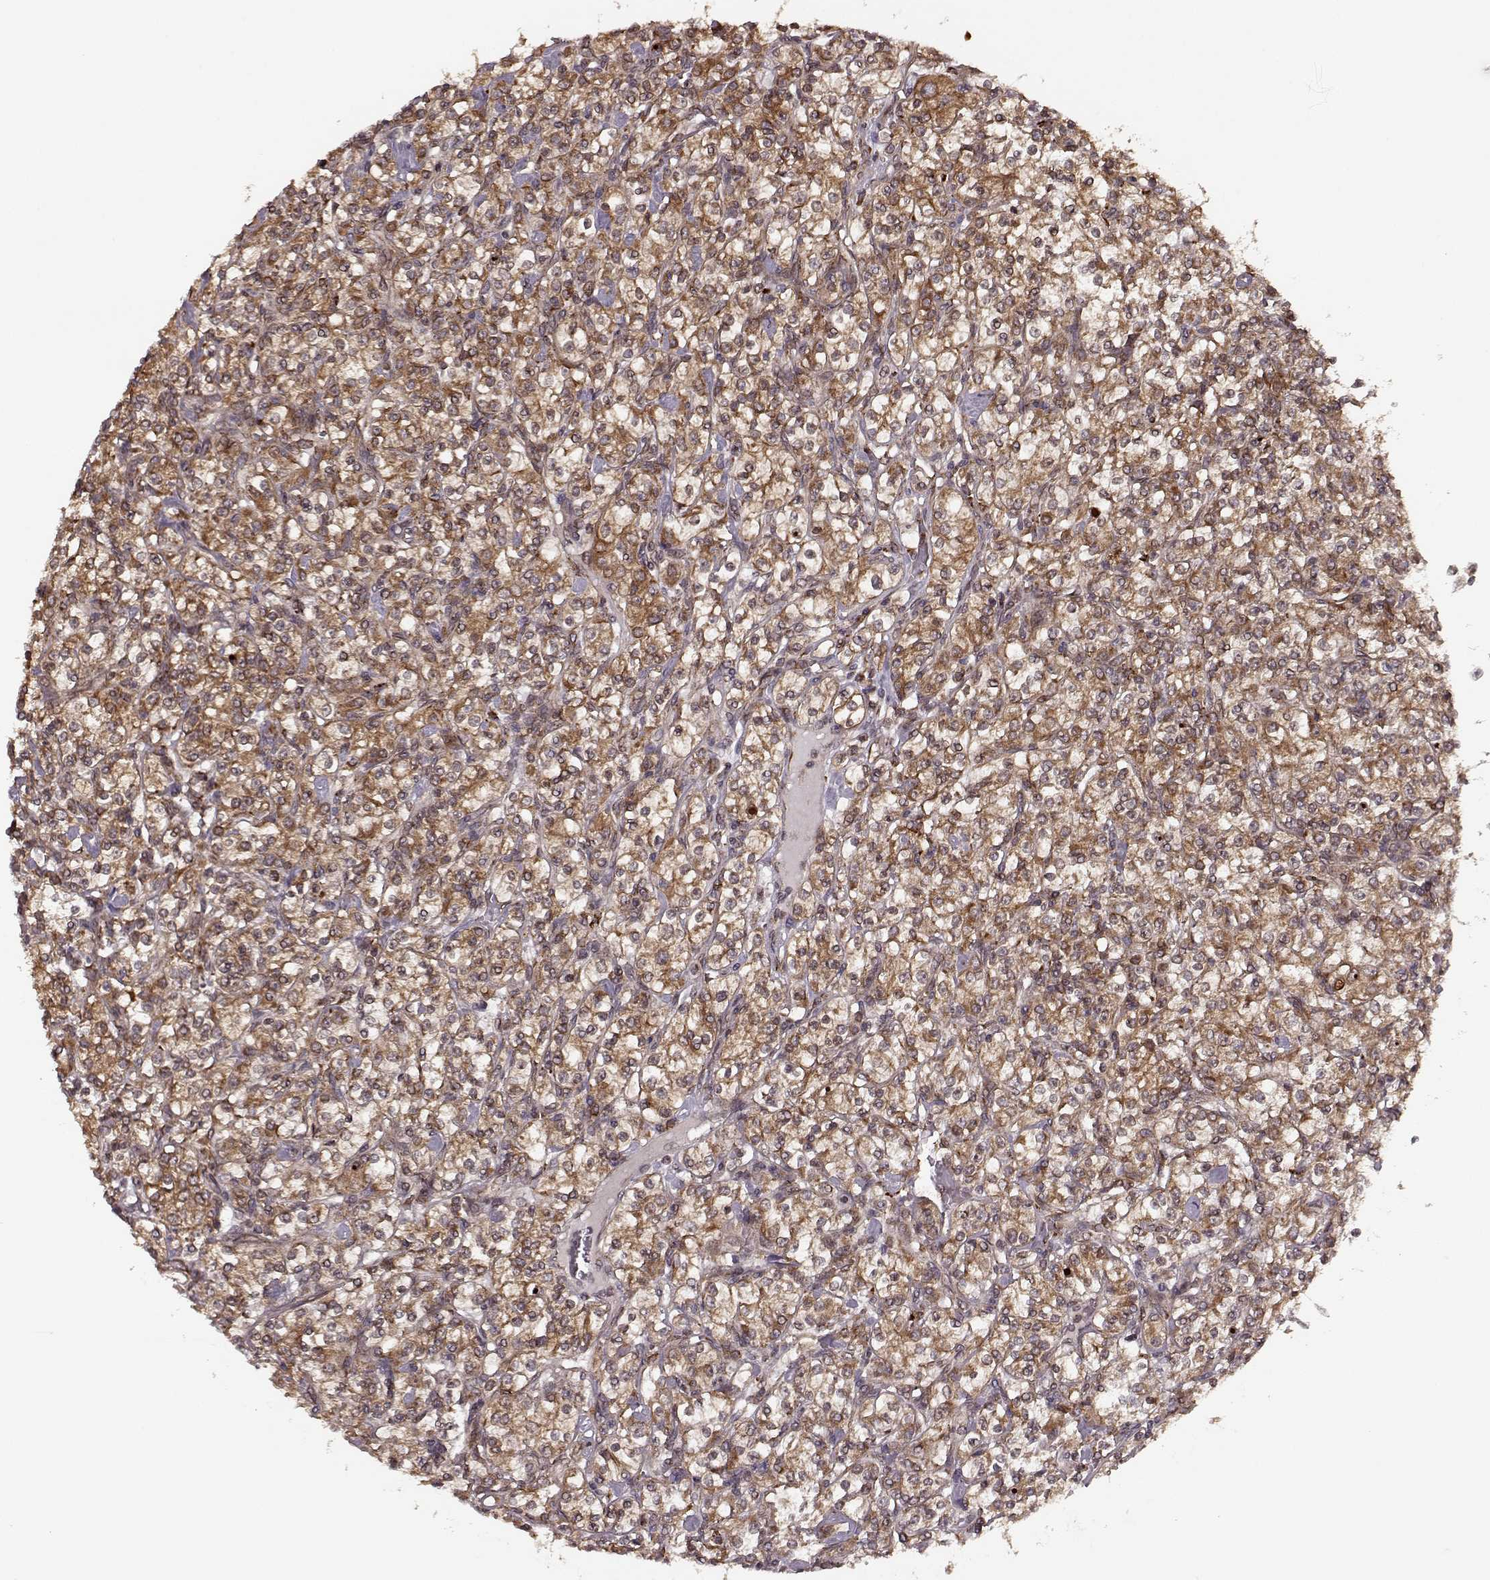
{"staining": {"intensity": "moderate", "quantity": ">75%", "location": "cytoplasmic/membranous"}, "tissue": "renal cancer", "cell_type": "Tumor cells", "image_type": "cancer", "snomed": [{"axis": "morphology", "description": "Adenocarcinoma, NOS"}, {"axis": "topography", "description": "Kidney"}], "caption": "Renal adenocarcinoma tissue exhibits moderate cytoplasmic/membranous positivity in about >75% of tumor cells (Stains: DAB in brown, nuclei in blue, Microscopy: brightfield microscopy at high magnification).", "gene": "YIPF5", "patient": {"sex": "male", "age": 77}}